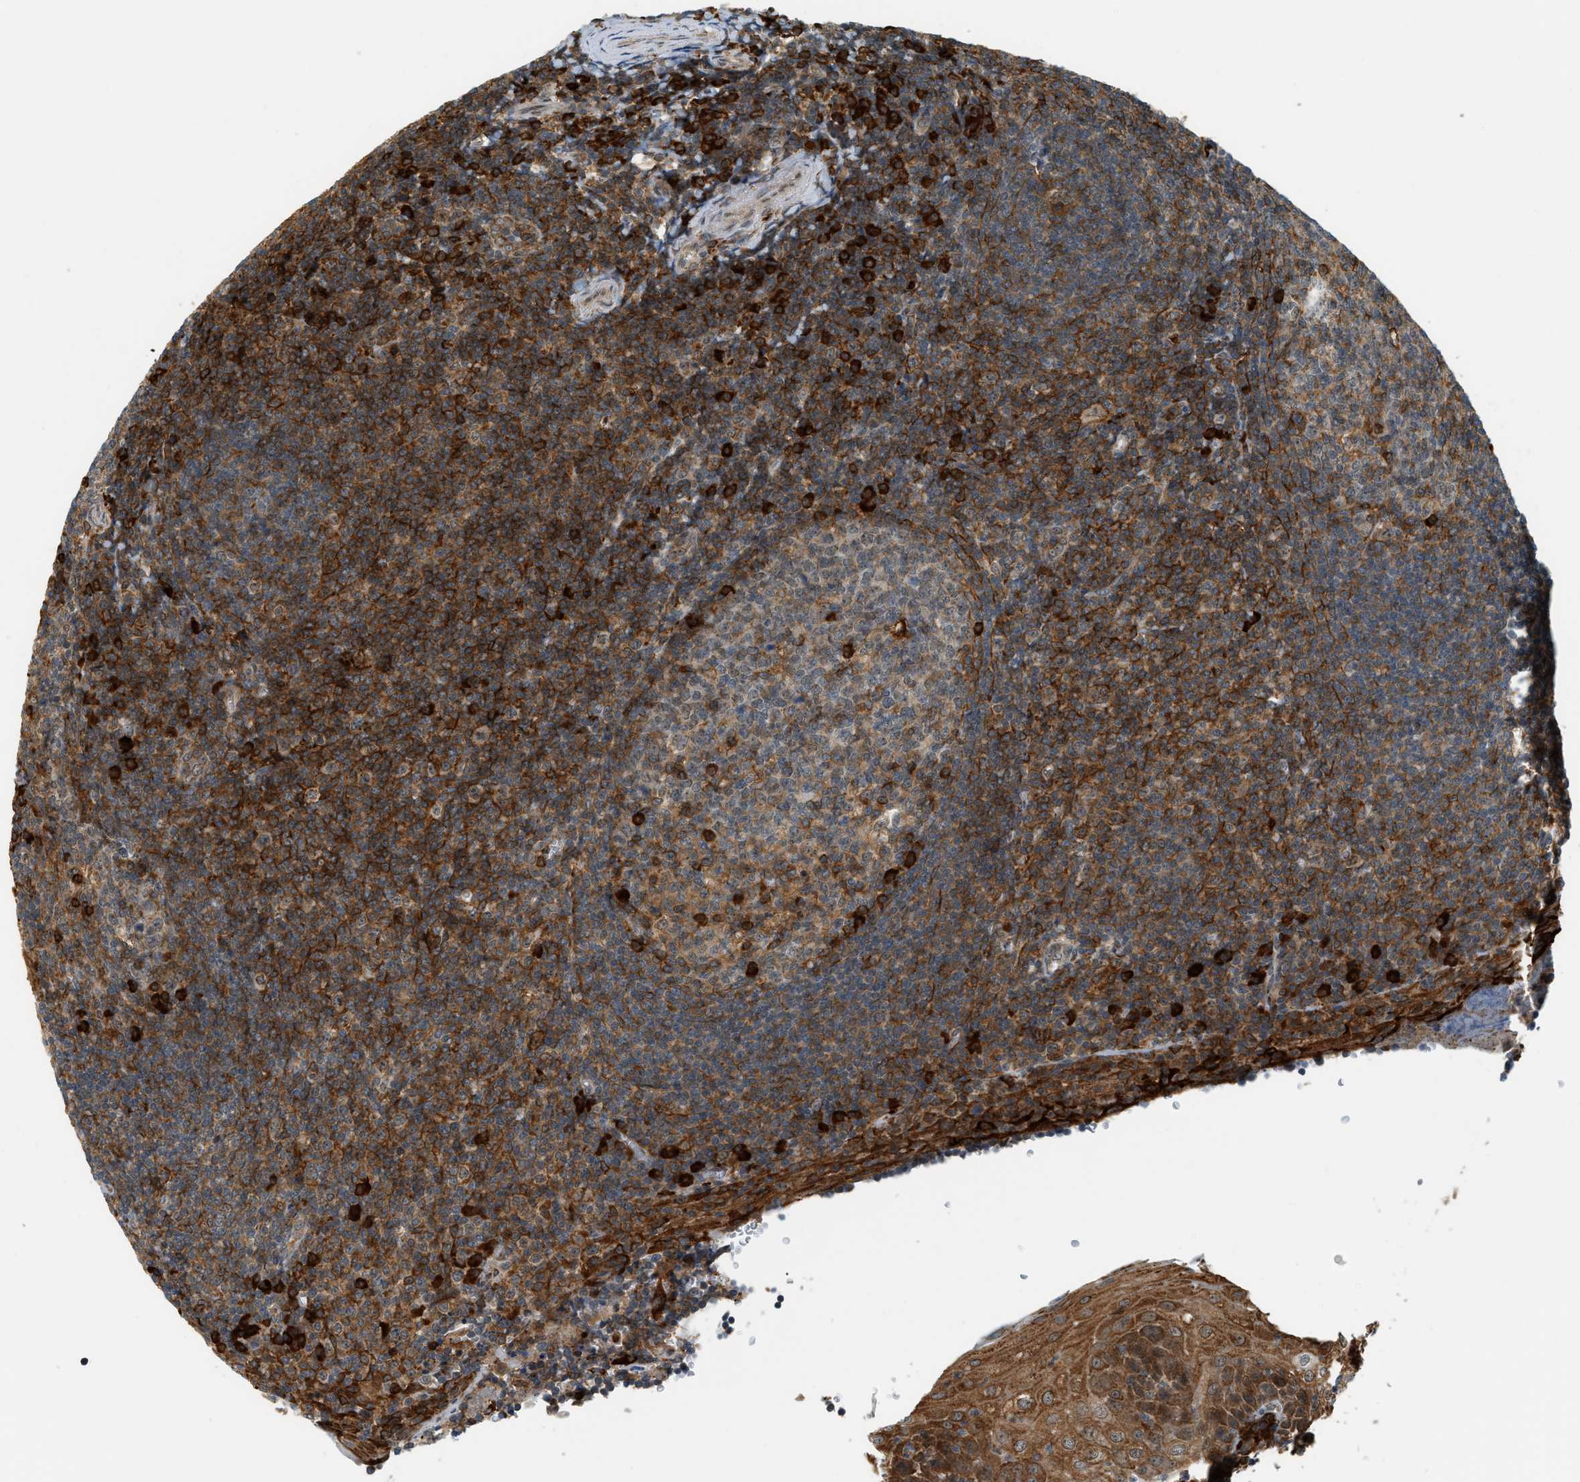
{"staining": {"intensity": "strong", "quantity": "25%-75%", "location": "cytoplasmic/membranous"}, "tissue": "tonsil", "cell_type": "Germinal center cells", "image_type": "normal", "snomed": [{"axis": "morphology", "description": "Normal tissue, NOS"}, {"axis": "topography", "description": "Tonsil"}], "caption": "Immunohistochemistry photomicrograph of benign tonsil: tonsil stained using IHC shows high levels of strong protein expression localized specifically in the cytoplasmic/membranous of germinal center cells, appearing as a cytoplasmic/membranous brown color.", "gene": "SEMA4D", "patient": {"sex": "male", "age": 37}}